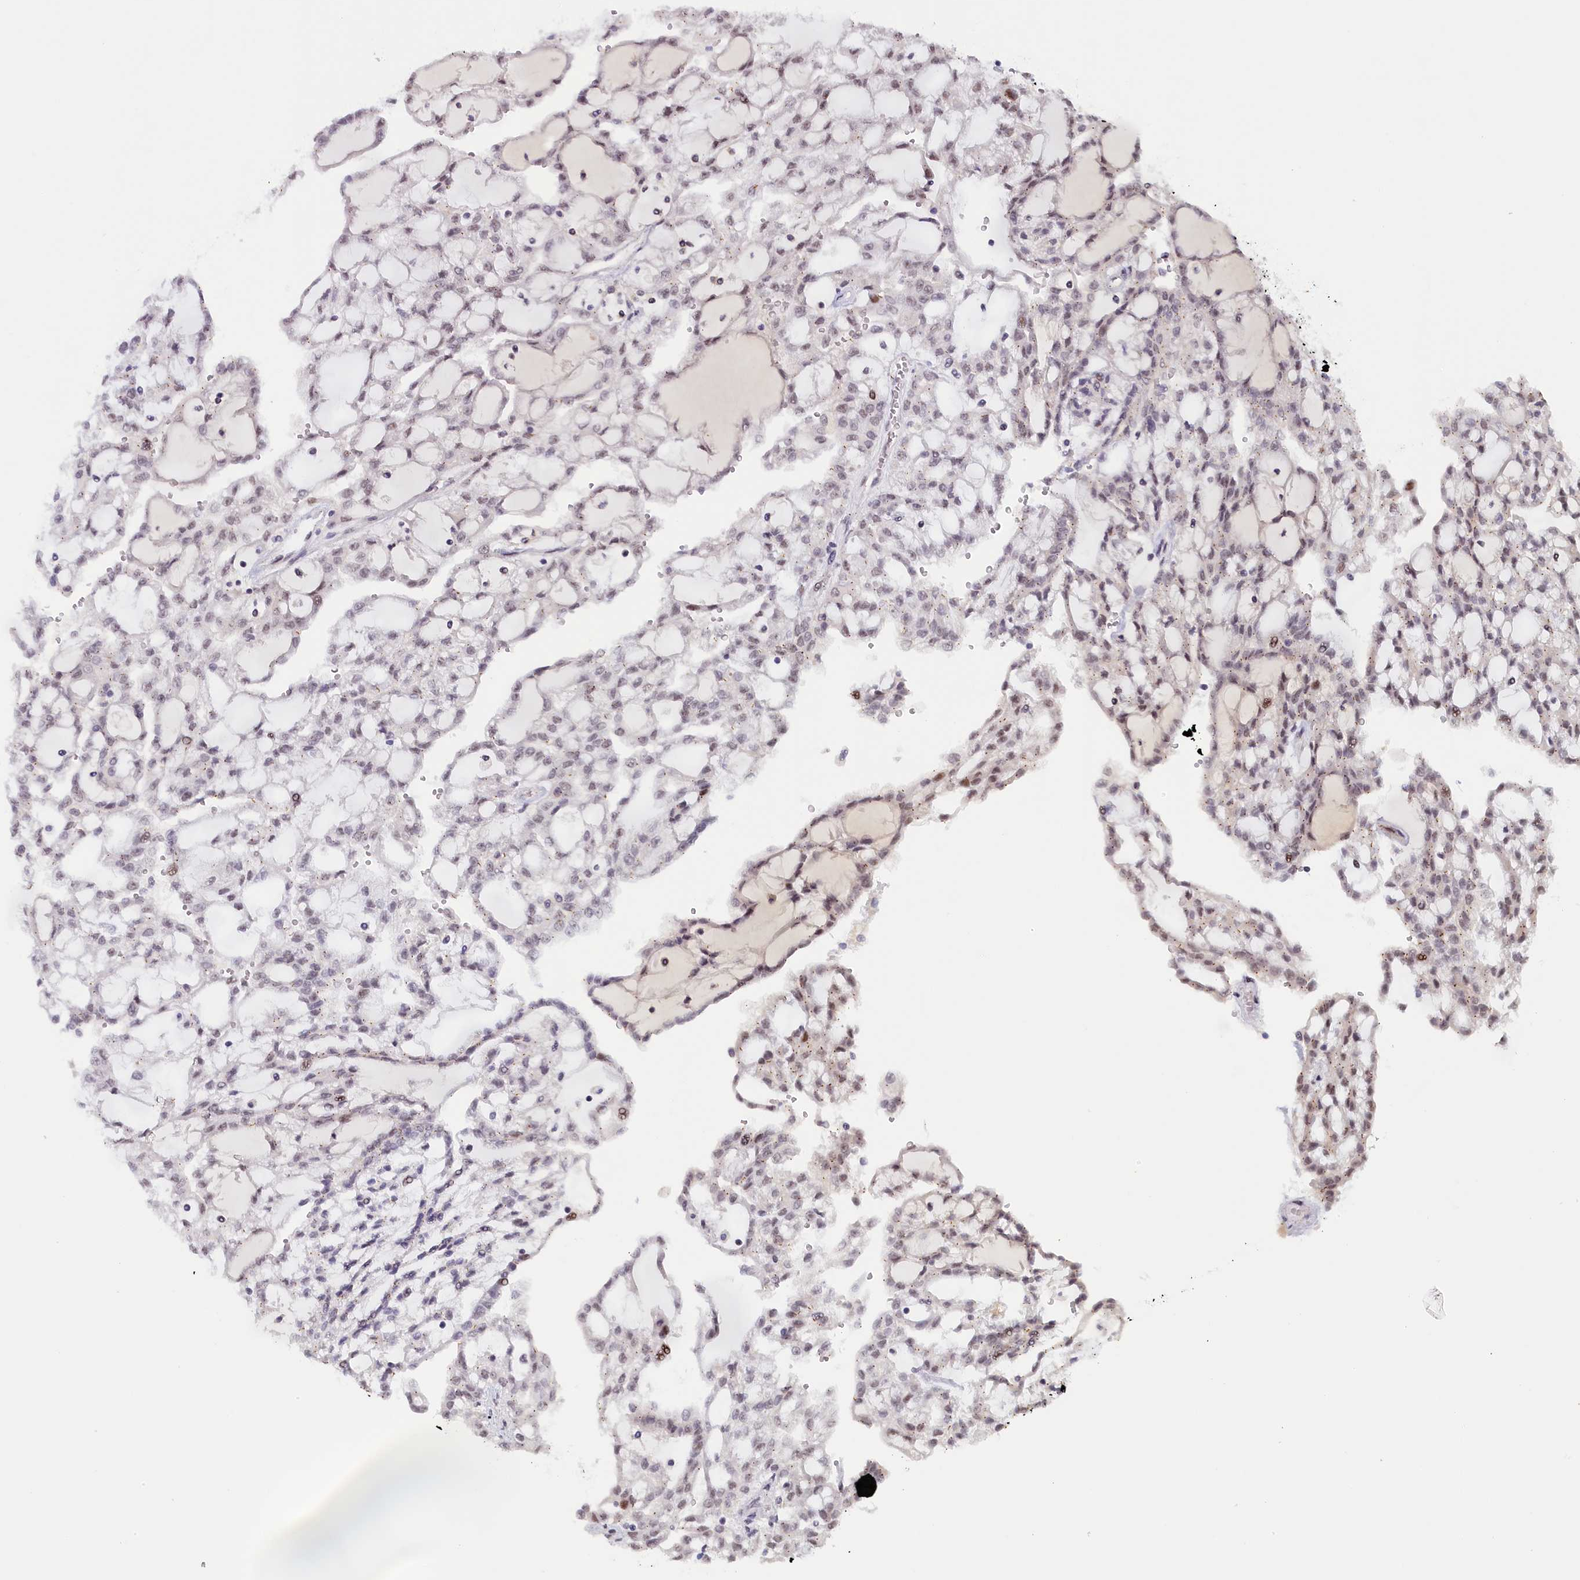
{"staining": {"intensity": "moderate", "quantity": "<25%", "location": "nuclear"}, "tissue": "renal cancer", "cell_type": "Tumor cells", "image_type": "cancer", "snomed": [{"axis": "morphology", "description": "Adenocarcinoma, NOS"}, {"axis": "topography", "description": "Kidney"}], "caption": "Protein staining by IHC displays moderate nuclear expression in about <25% of tumor cells in renal cancer (adenocarcinoma). (DAB (3,3'-diaminobenzidine) = brown stain, brightfield microscopy at high magnification).", "gene": "SEC31B", "patient": {"sex": "male", "age": 63}}